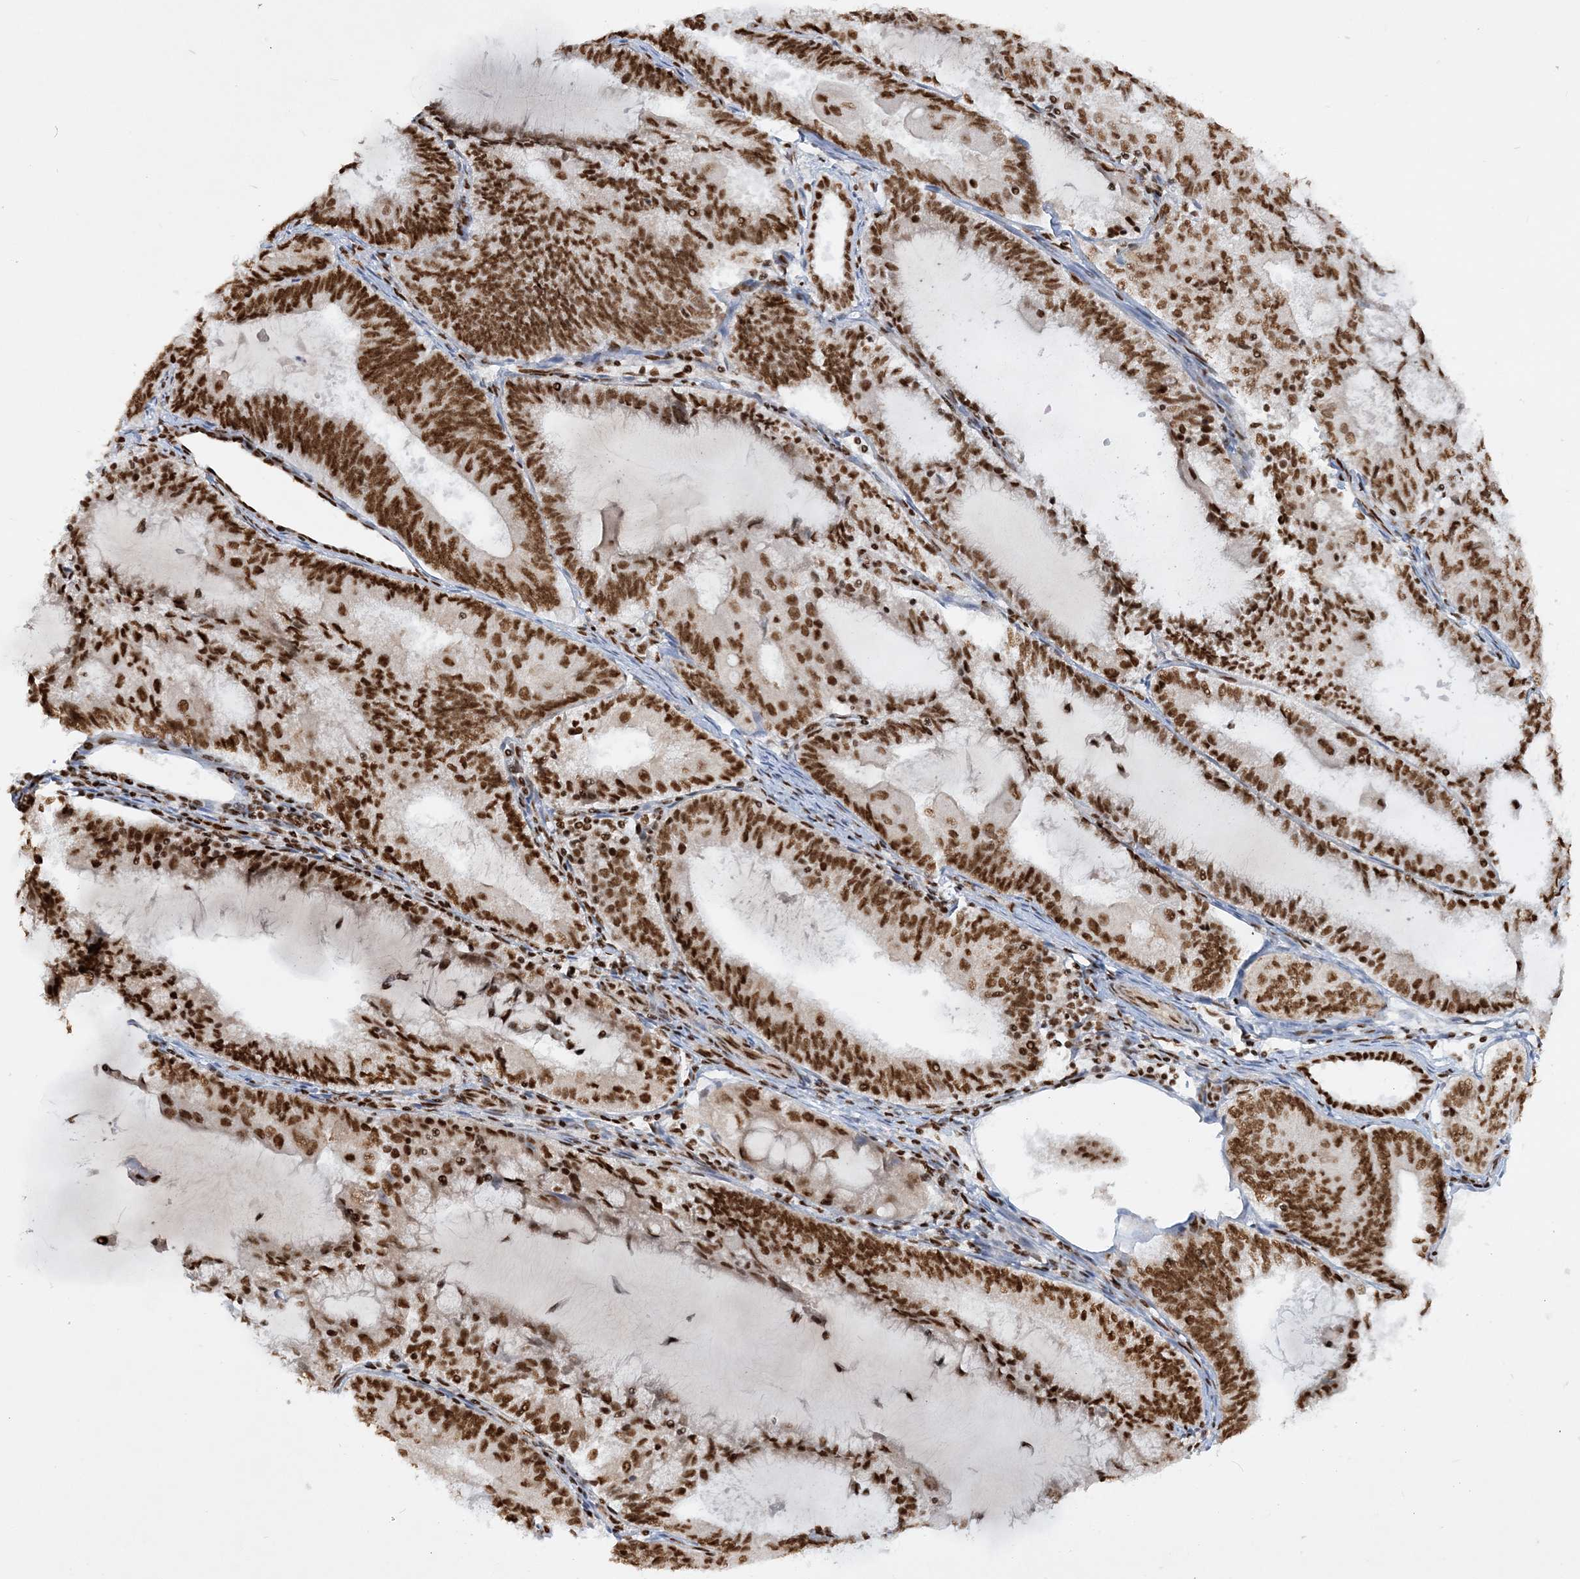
{"staining": {"intensity": "strong", "quantity": ">75%", "location": "nuclear"}, "tissue": "endometrial cancer", "cell_type": "Tumor cells", "image_type": "cancer", "snomed": [{"axis": "morphology", "description": "Adenocarcinoma, NOS"}, {"axis": "topography", "description": "Endometrium"}], "caption": "Endometrial adenocarcinoma tissue exhibits strong nuclear expression in about >75% of tumor cells", "gene": "DELE1", "patient": {"sex": "female", "age": 81}}